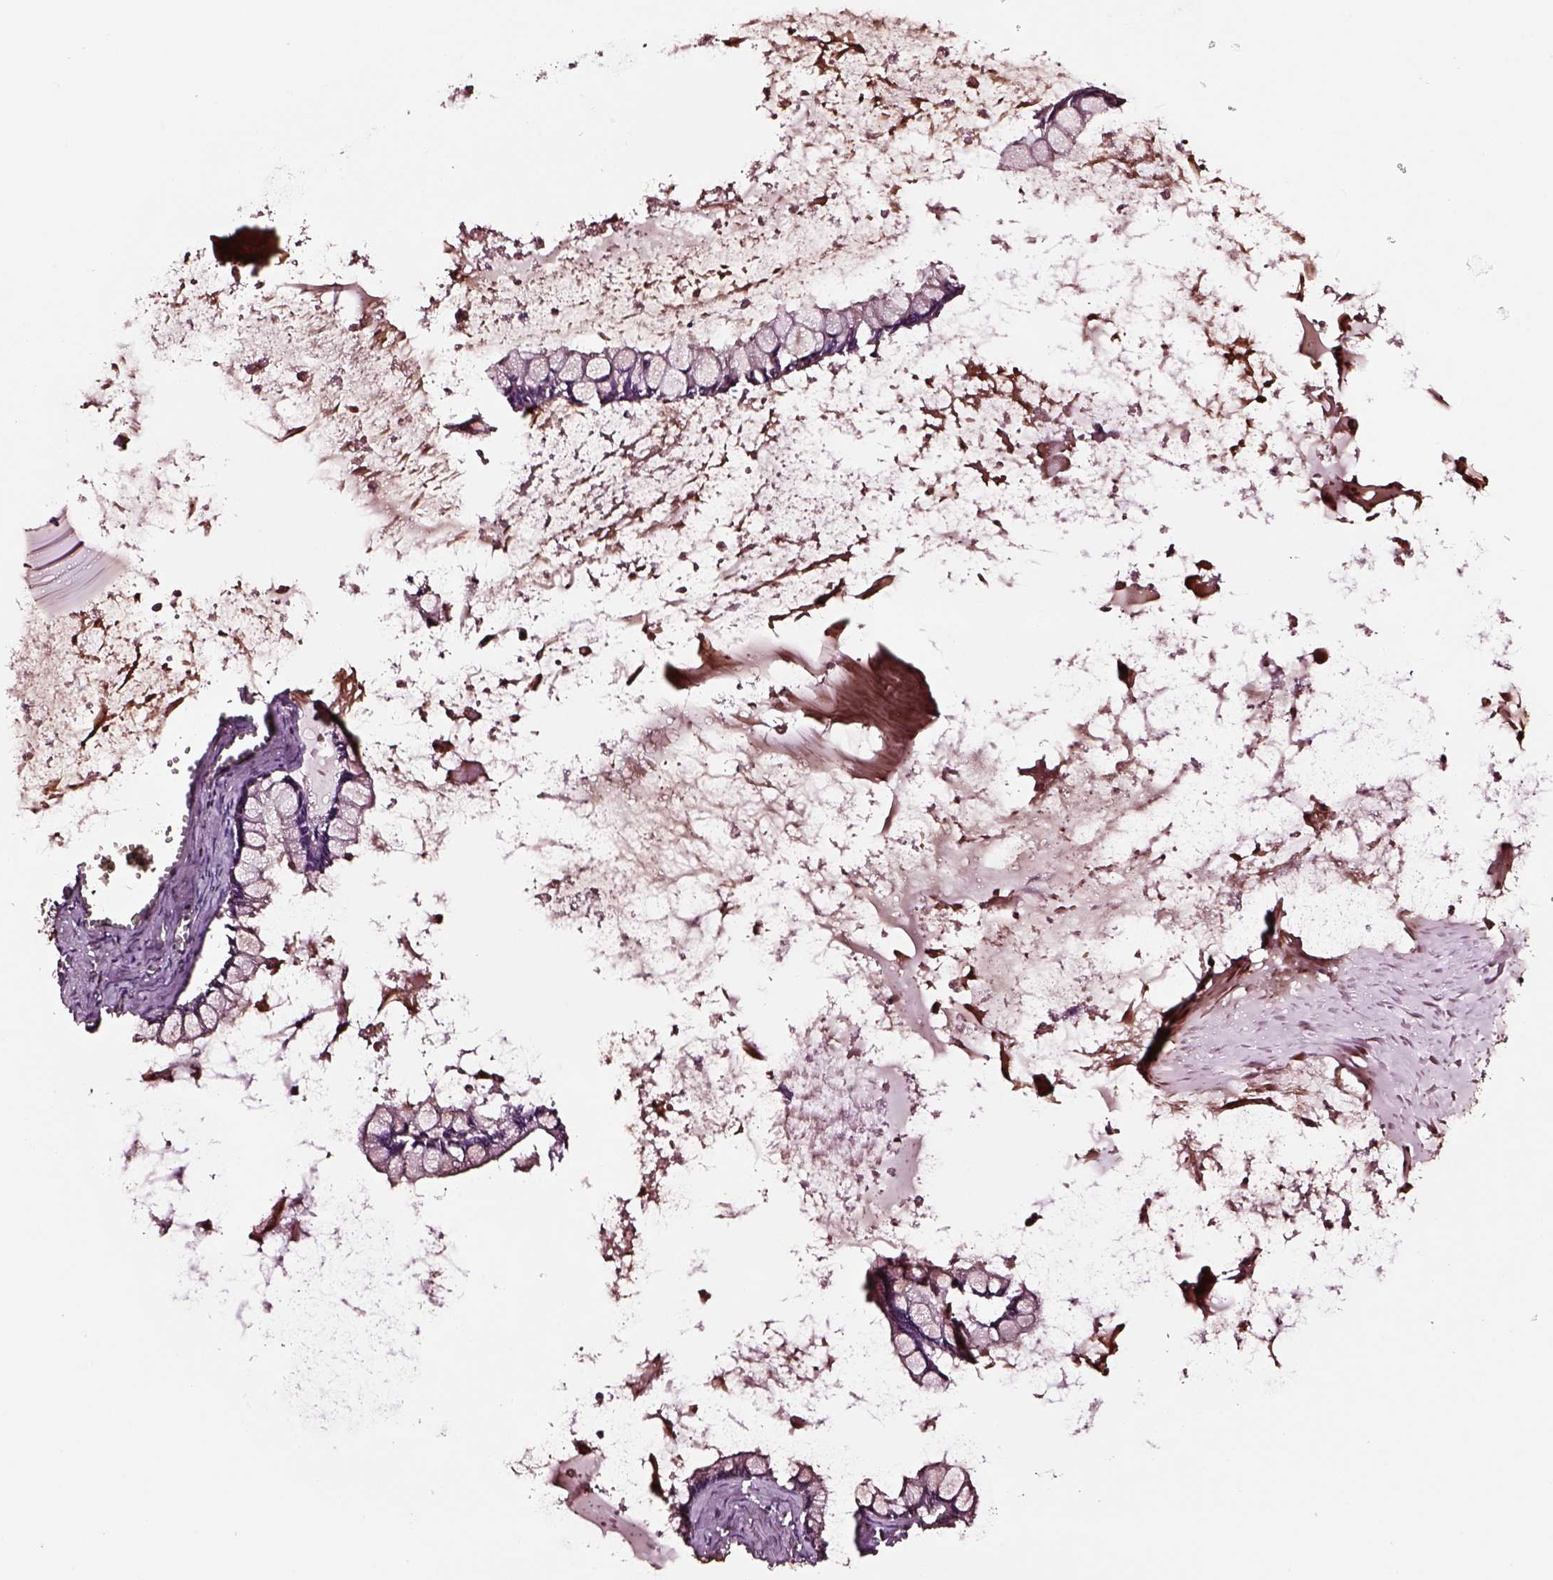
{"staining": {"intensity": "negative", "quantity": "none", "location": "none"}, "tissue": "ovarian cancer", "cell_type": "Tumor cells", "image_type": "cancer", "snomed": [{"axis": "morphology", "description": "Cystadenocarcinoma, mucinous, NOS"}, {"axis": "topography", "description": "Ovary"}], "caption": "Immunohistochemical staining of human ovarian cancer exhibits no significant staining in tumor cells. (DAB (3,3'-diaminobenzidine) IHC, high magnification).", "gene": "TF", "patient": {"sex": "female", "age": 67}}